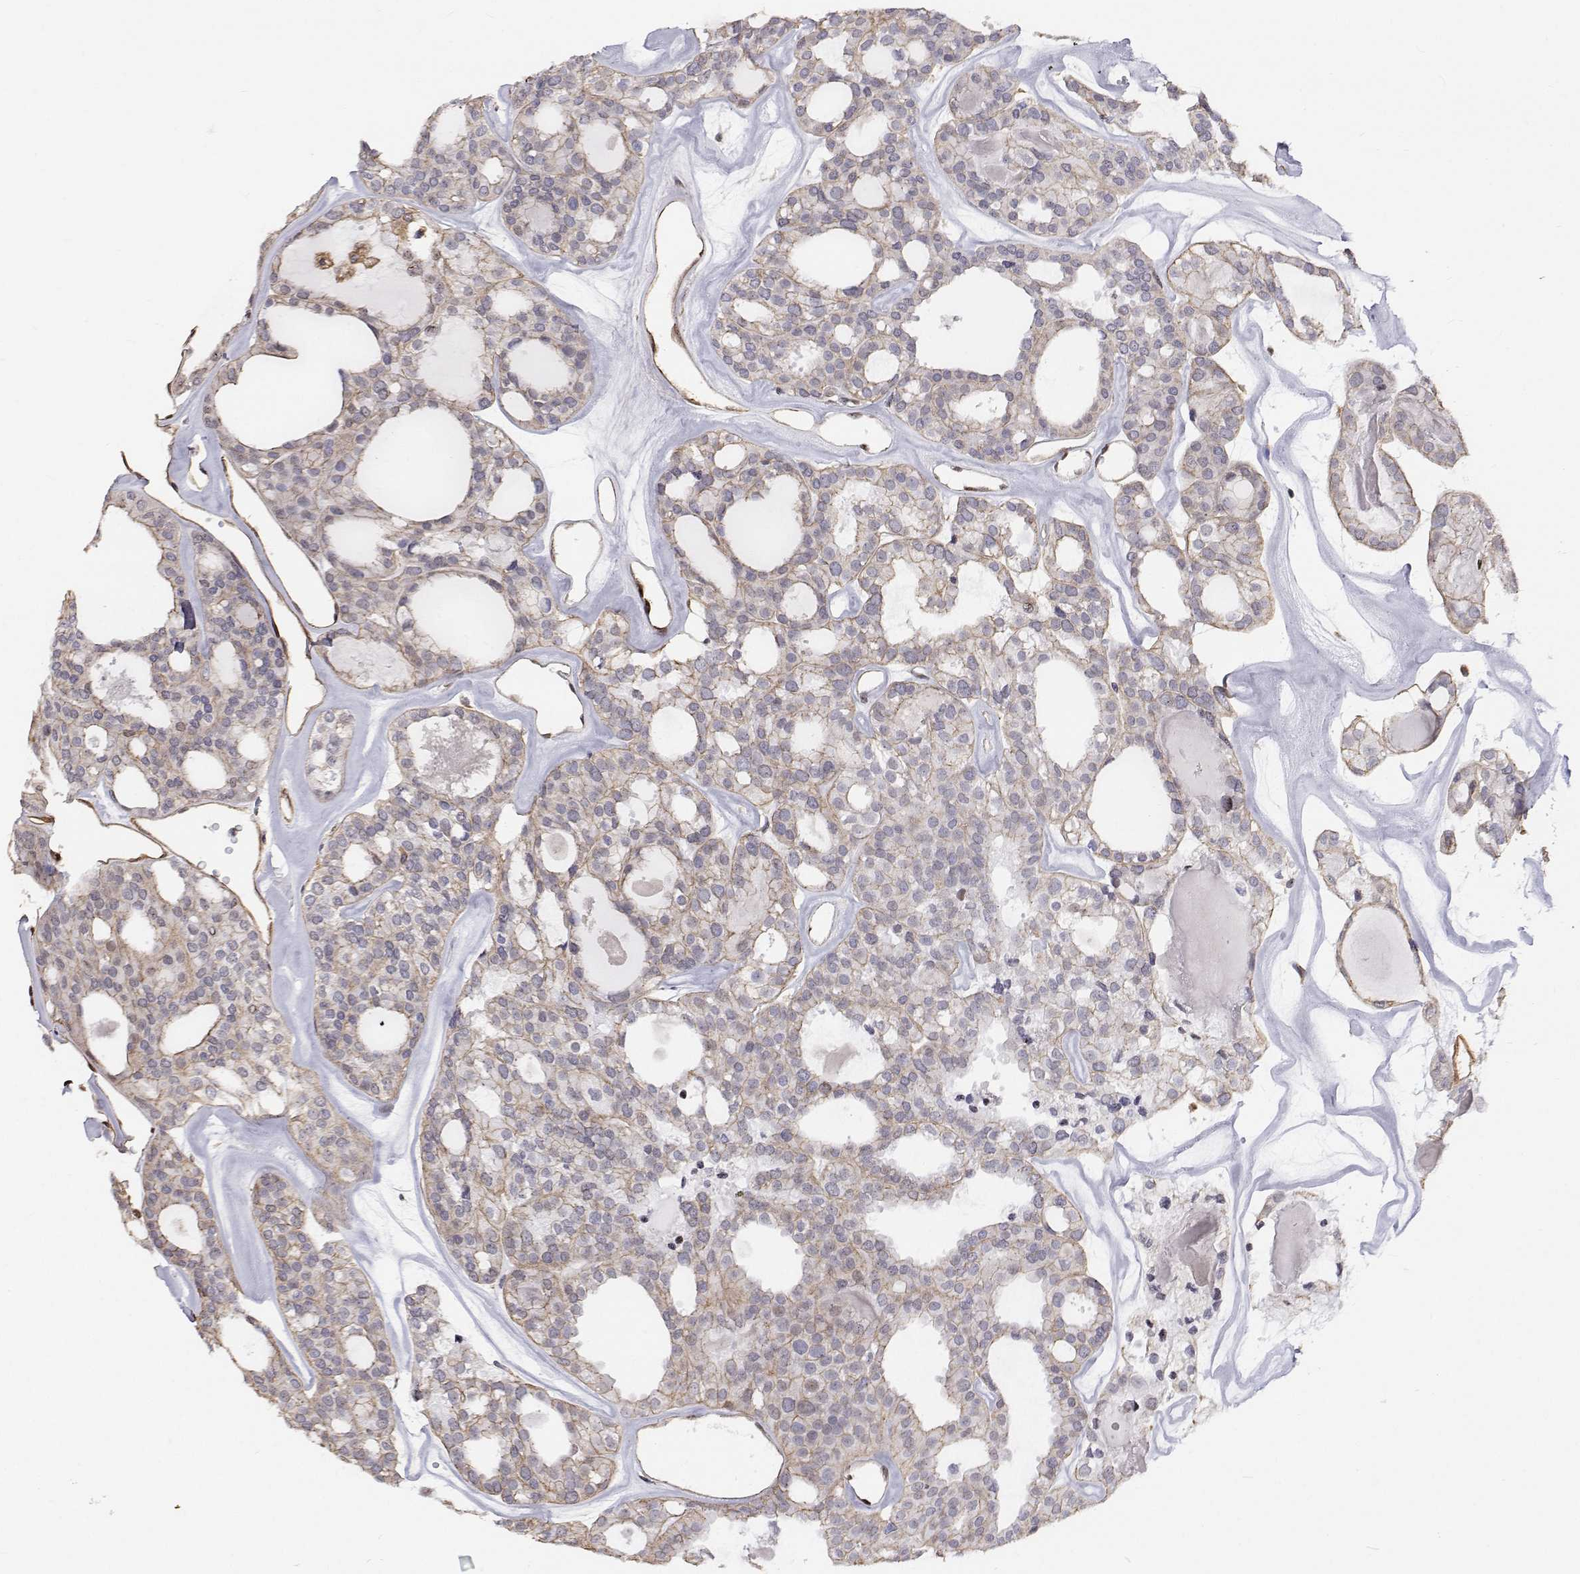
{"staining": {"intensity": "weak", "quantity": "<25%", "location": "cytoplasmic/membranous"}, "tissue": "thyroid cancer", "cell_type": "Tumor cells", "image_type": "cancer", "snomed": [{"axis": "morphology", "description": "Follicular adenoma carcinoma, NOS"}, {"axis": "topography", "description": "Thyroid gland"}], "caption": "Human thyroid cancer (follicular adenoma carcinoma) stained for a protein using IHC displays no positivity in tumor cells.", "gene": "GSDMA", "patient": {"sex": "male", "age": 75}}